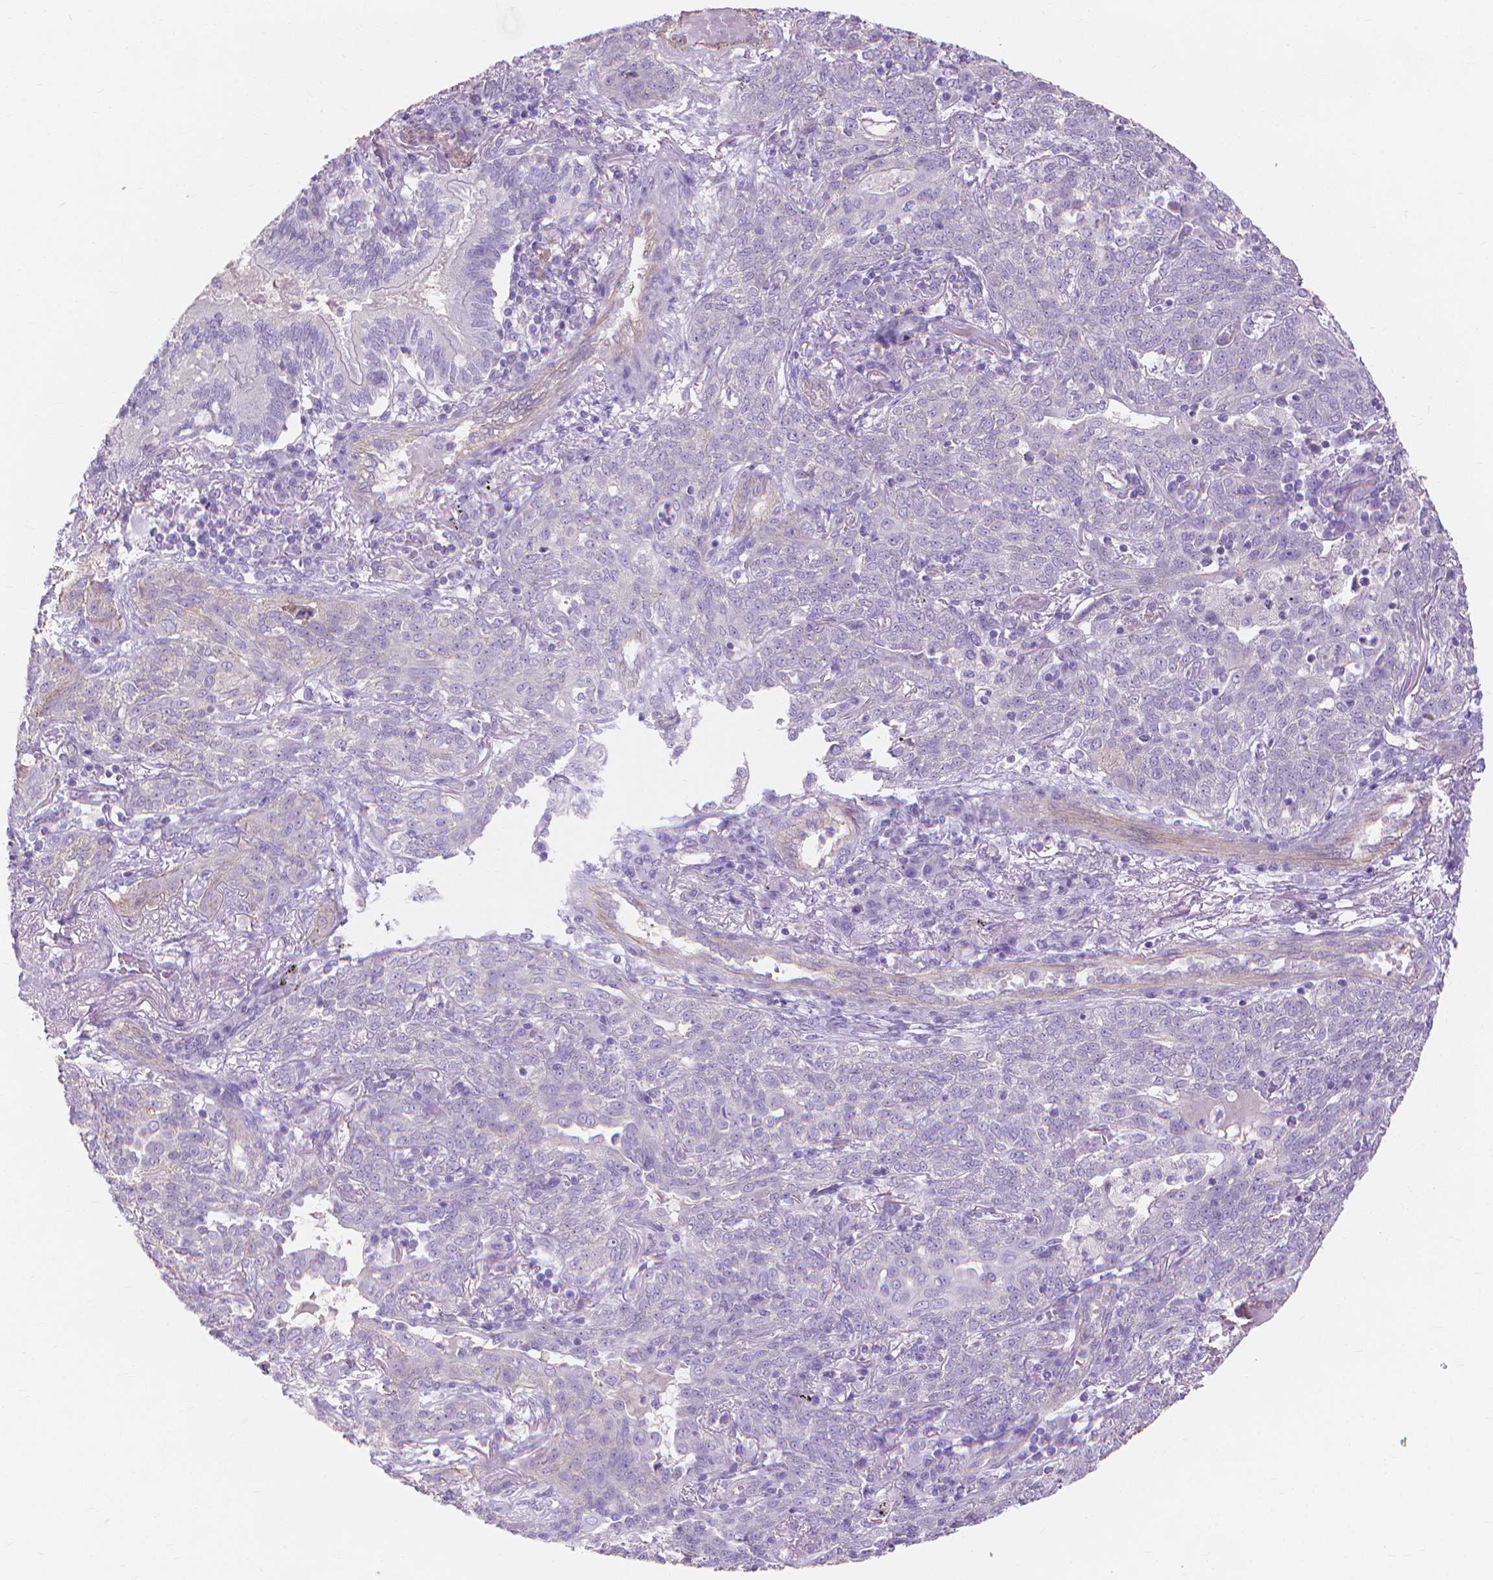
{"staining": {"intensity": "negative", "quantity": "none", "location": "none"}, "tissue": "lung cancer", "cell_type": "Tumor cells", "image_type": "cancer", "snomed": [{"axis": "morphology", "description": "Squamous cell carcinoma, NOS"}, {"axis": "topography", "description": "Lung"}], "caption": "Protein analysis of lung cancer (squamous cell carcinoma) demonstrates no significant staining in tumor cells.", "gene": "MBLAC1", "patient": {"sex": "female", "age": 70}}